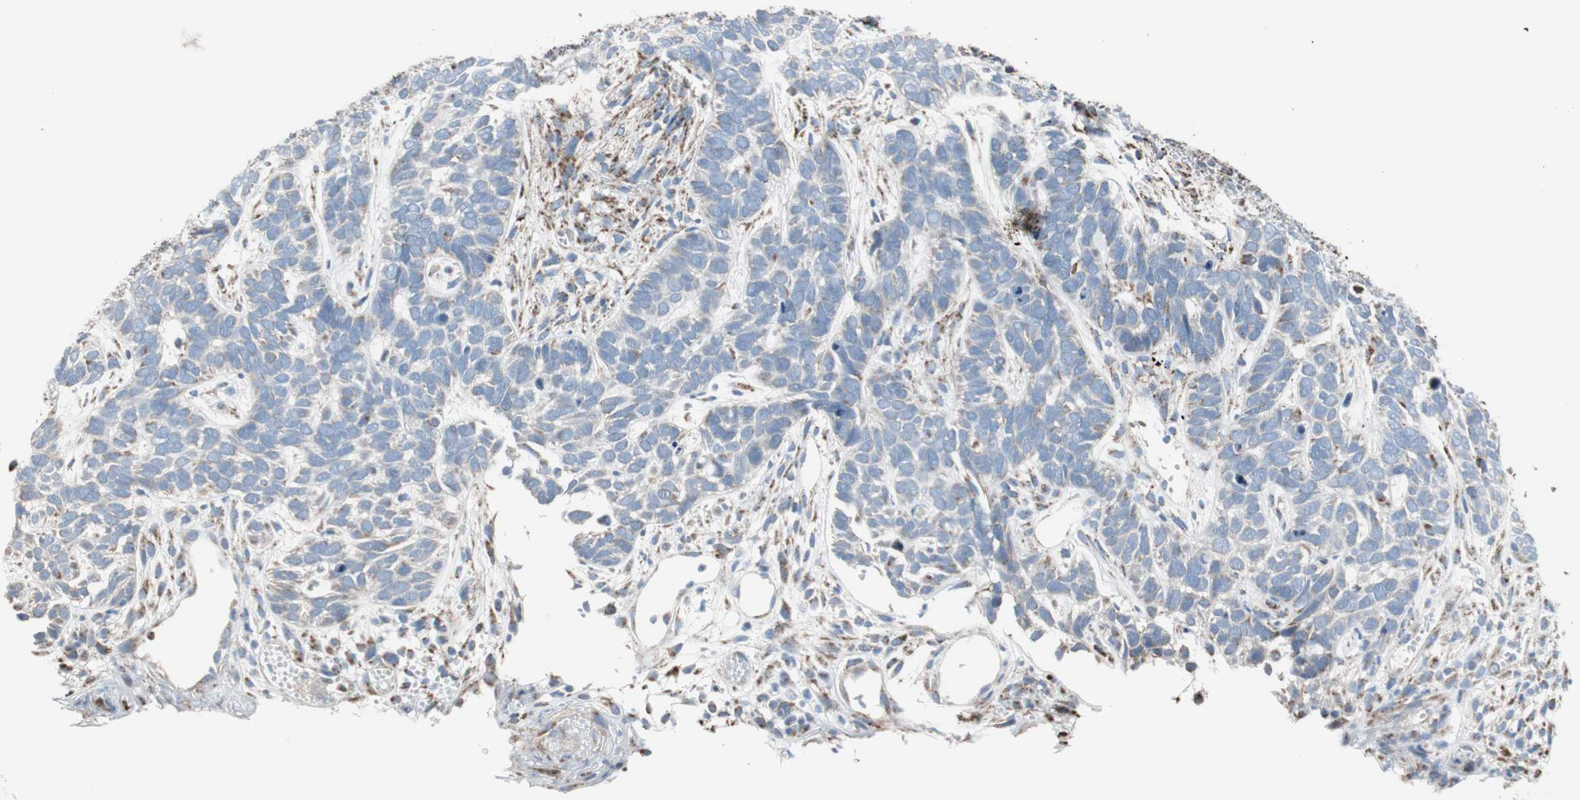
{"staining": {"intensity": "weak", "quantity": "<25%", "location": "cytoplasmic/membranous"}, "tissue": "skin cancer", "cell_type": "Tumor cells", "image_type": "cancer", "snomed": [{"axis": "morphology", "description": "Basal cell carcinoma"}, {"axis": "topography", "description": "Skin"}], "caption": "Human skin cancer stained for a protein using immunohistochemistry displays no expression in tumor cells.", "gene": "PCSK4", "patient": {"sex": "male", "age": 87}}